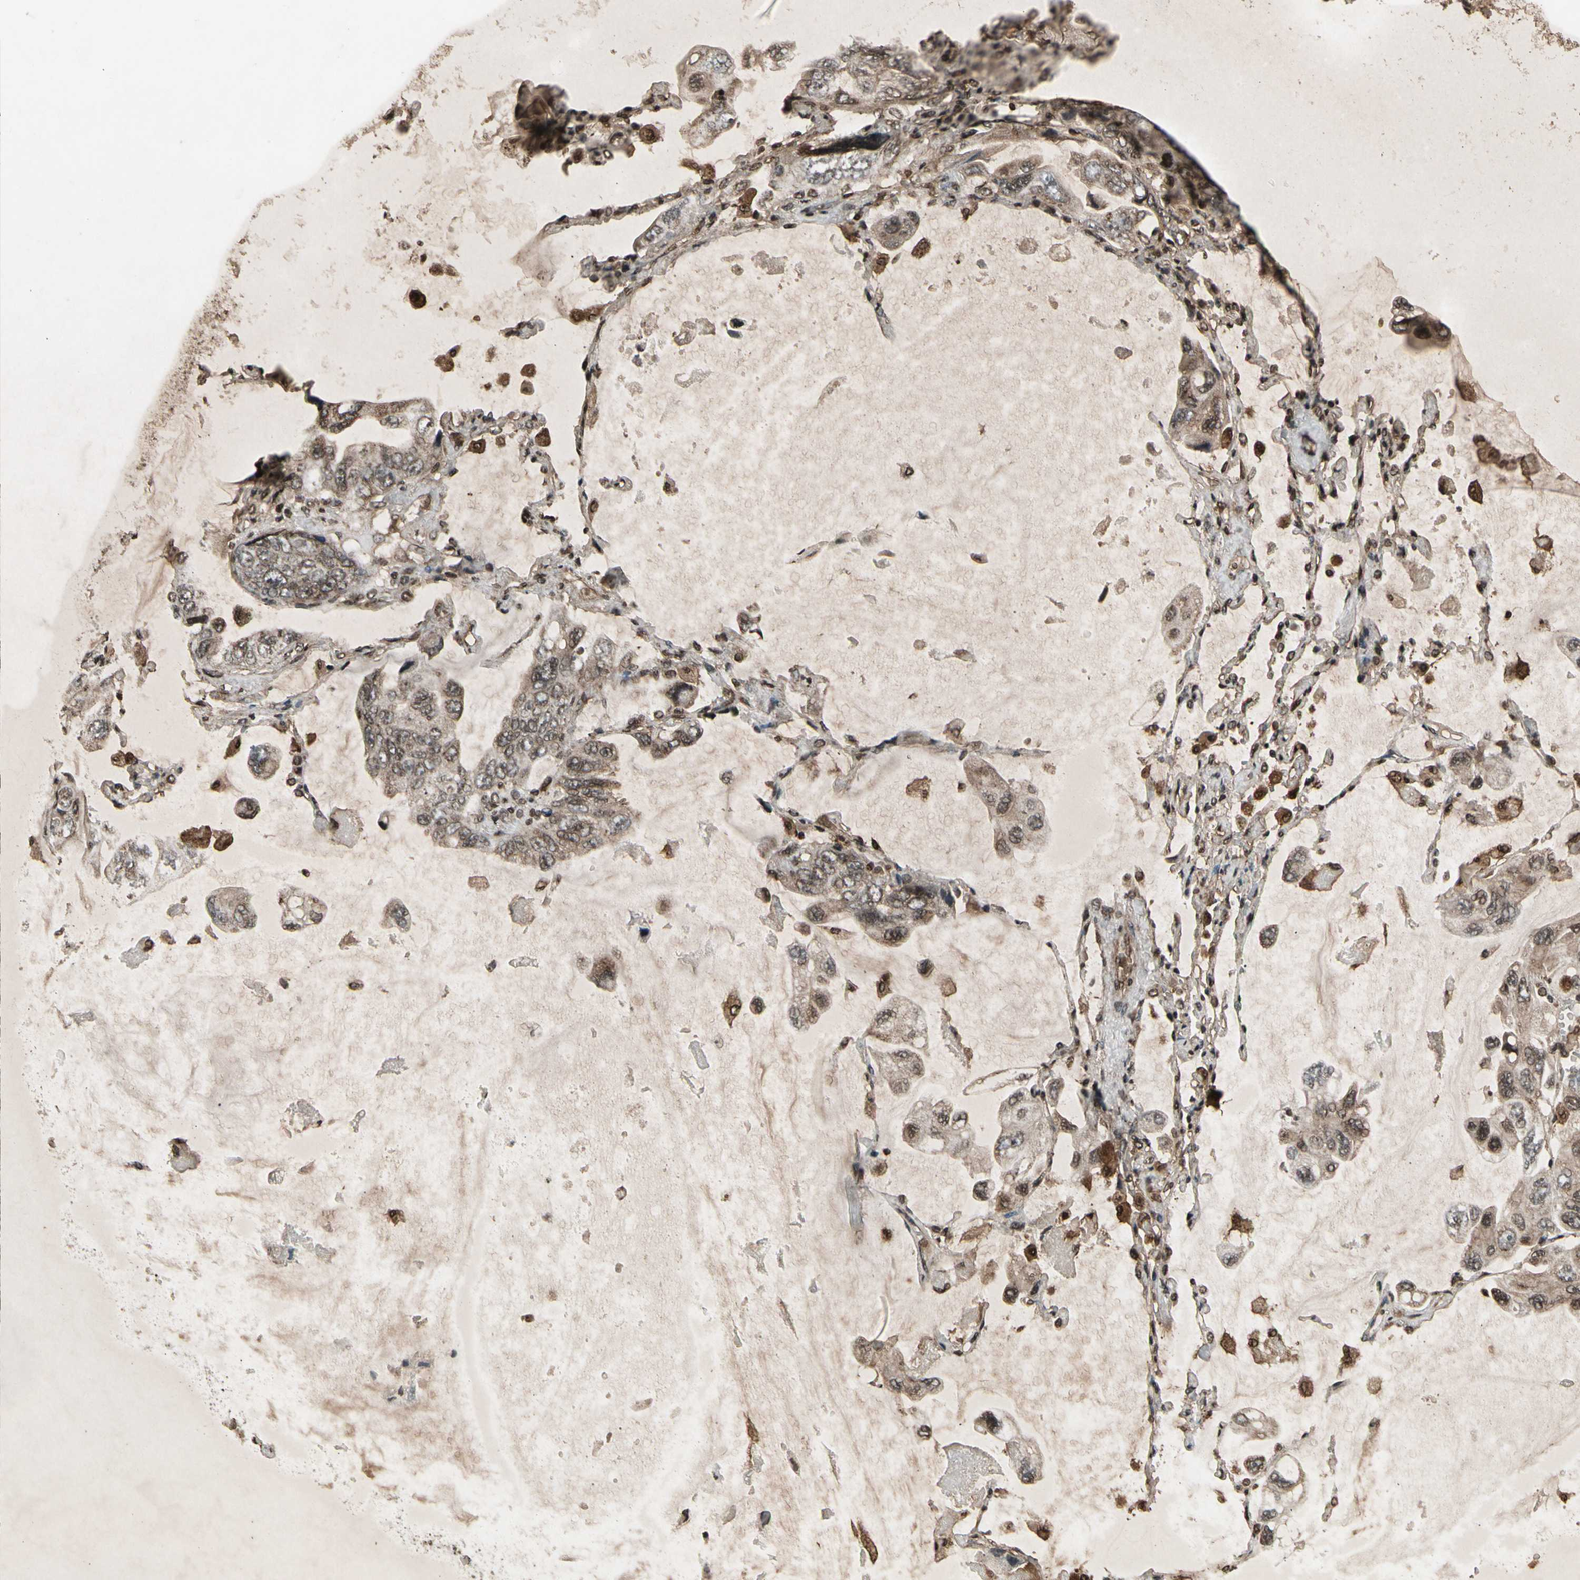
{"staining": {"intensity": "weak", "quantity": ">75%", "location": "cytoplasmic/membranous"}, "tissue": "lung cancer", "cell_type": "Tumor cells", "image_type": "cancer", "snomed": [{"axis": "morphology", "description": "Squamous cell carcinoma, NOS"}, {"axis": "topography", "description": "Lung"}], "caption": "Immunohistochemistry (IHC) staining of lung cancer, which displays low levels of weak cytoplasmic/membranous expression in about >75% of tumor cells indicating weak cytoplasmic/membranous protein expression. The staining was performed using DAB (brown) for protein detection and nuclei were counterstained in hematoxylin (blue).", "gene": "GLRX", "patient": {"sex": "female", "age": 73}}